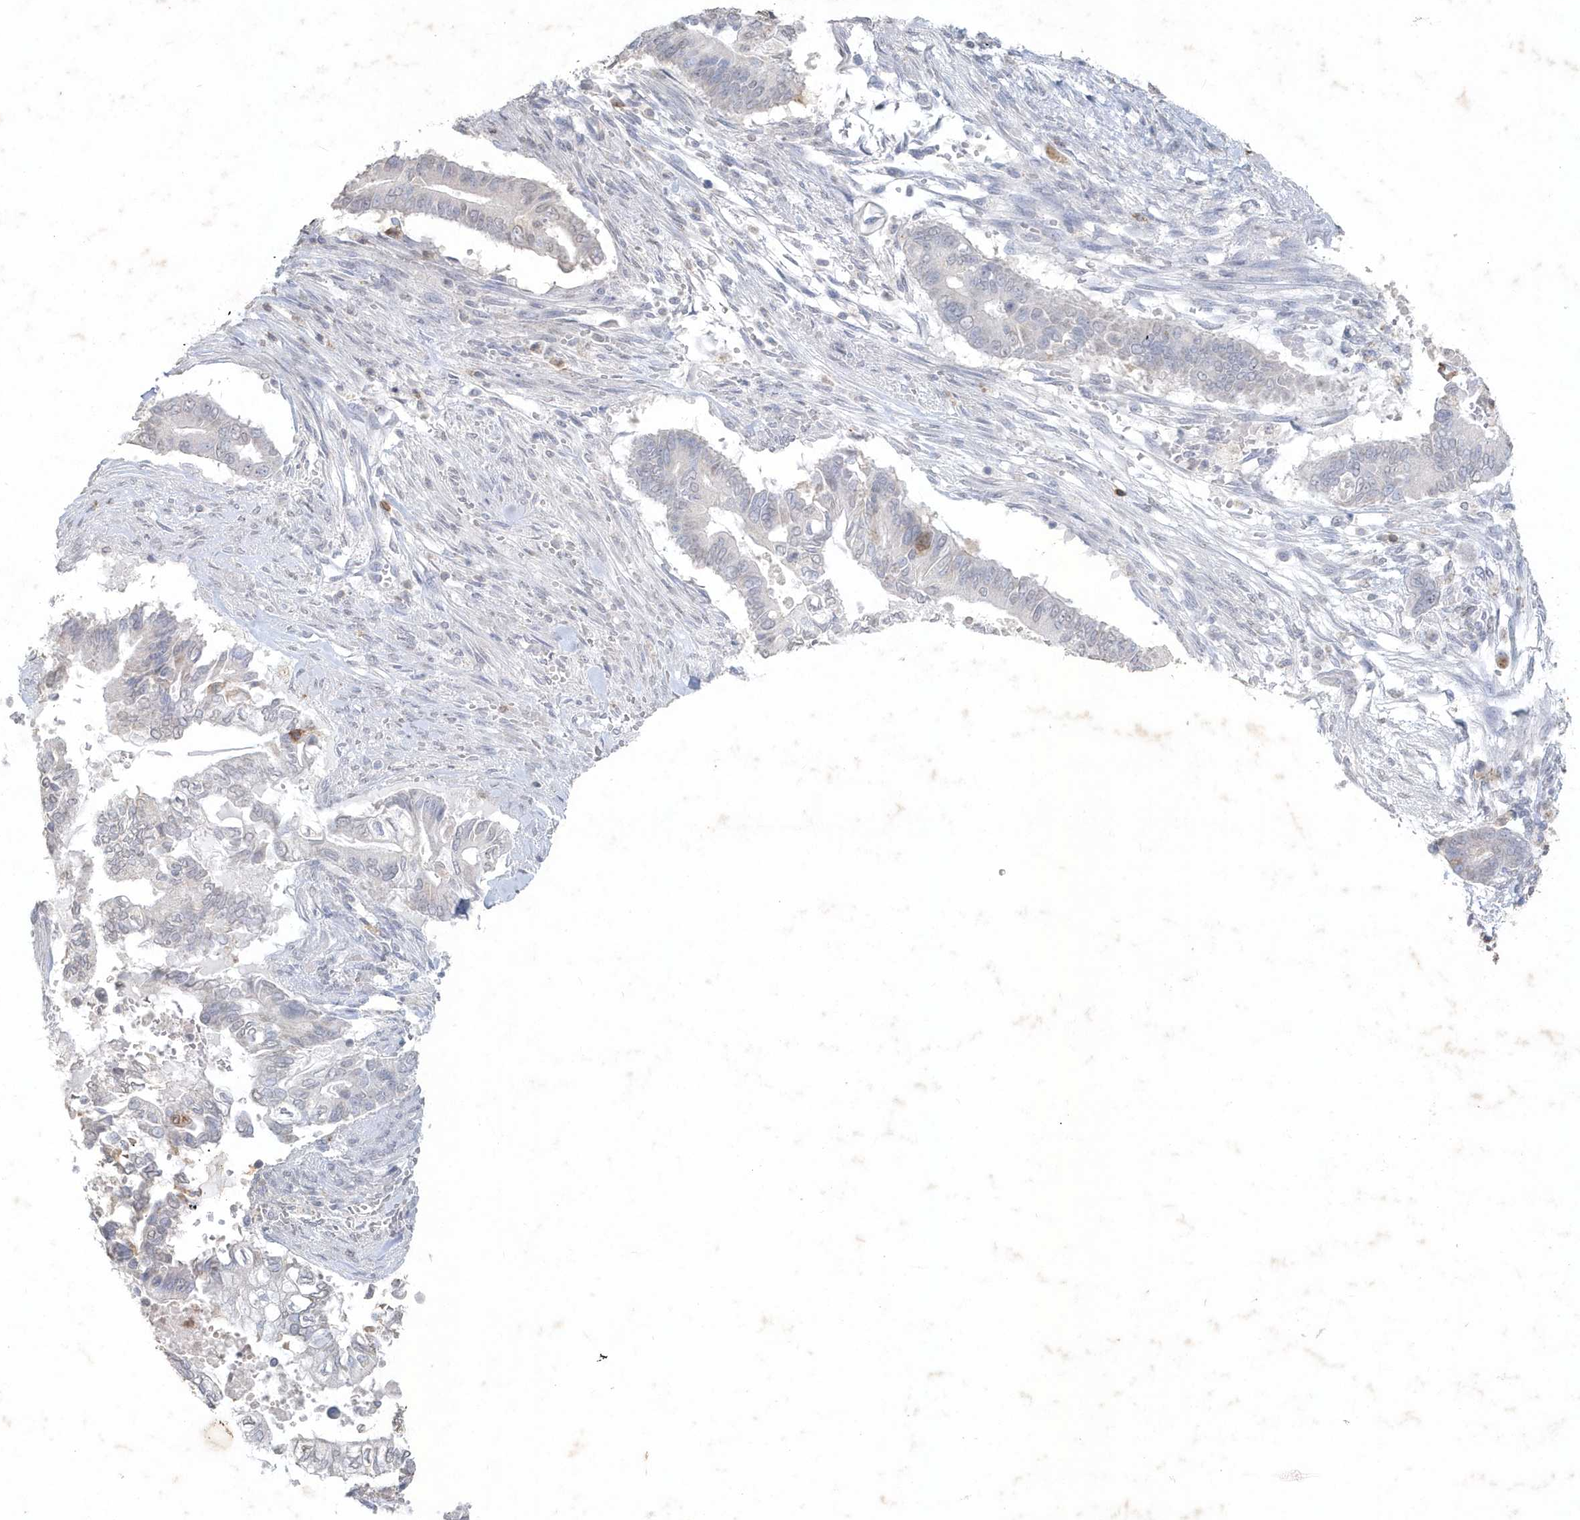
{"staining": {"intensity": "negative", "quantity": "none", "location": "none"}, "tissue": "pancreatic cancer", "cell_type": "Tumor cells", "image_type": "cancer", "snomed": [{"axis": "morphology", "description": "Adenocarcinoma, NOS"}, {"axis": "topography", "description": "Pancreas"}], "caption": "Tumor cells are negative for brown protein staining in pancreatic cancer. (DAB immunohistochemistry visualized using brightfield microscopy, high magnification).", "gene": "PDCD1", "patient": {"sex": "male", "age": 68}}